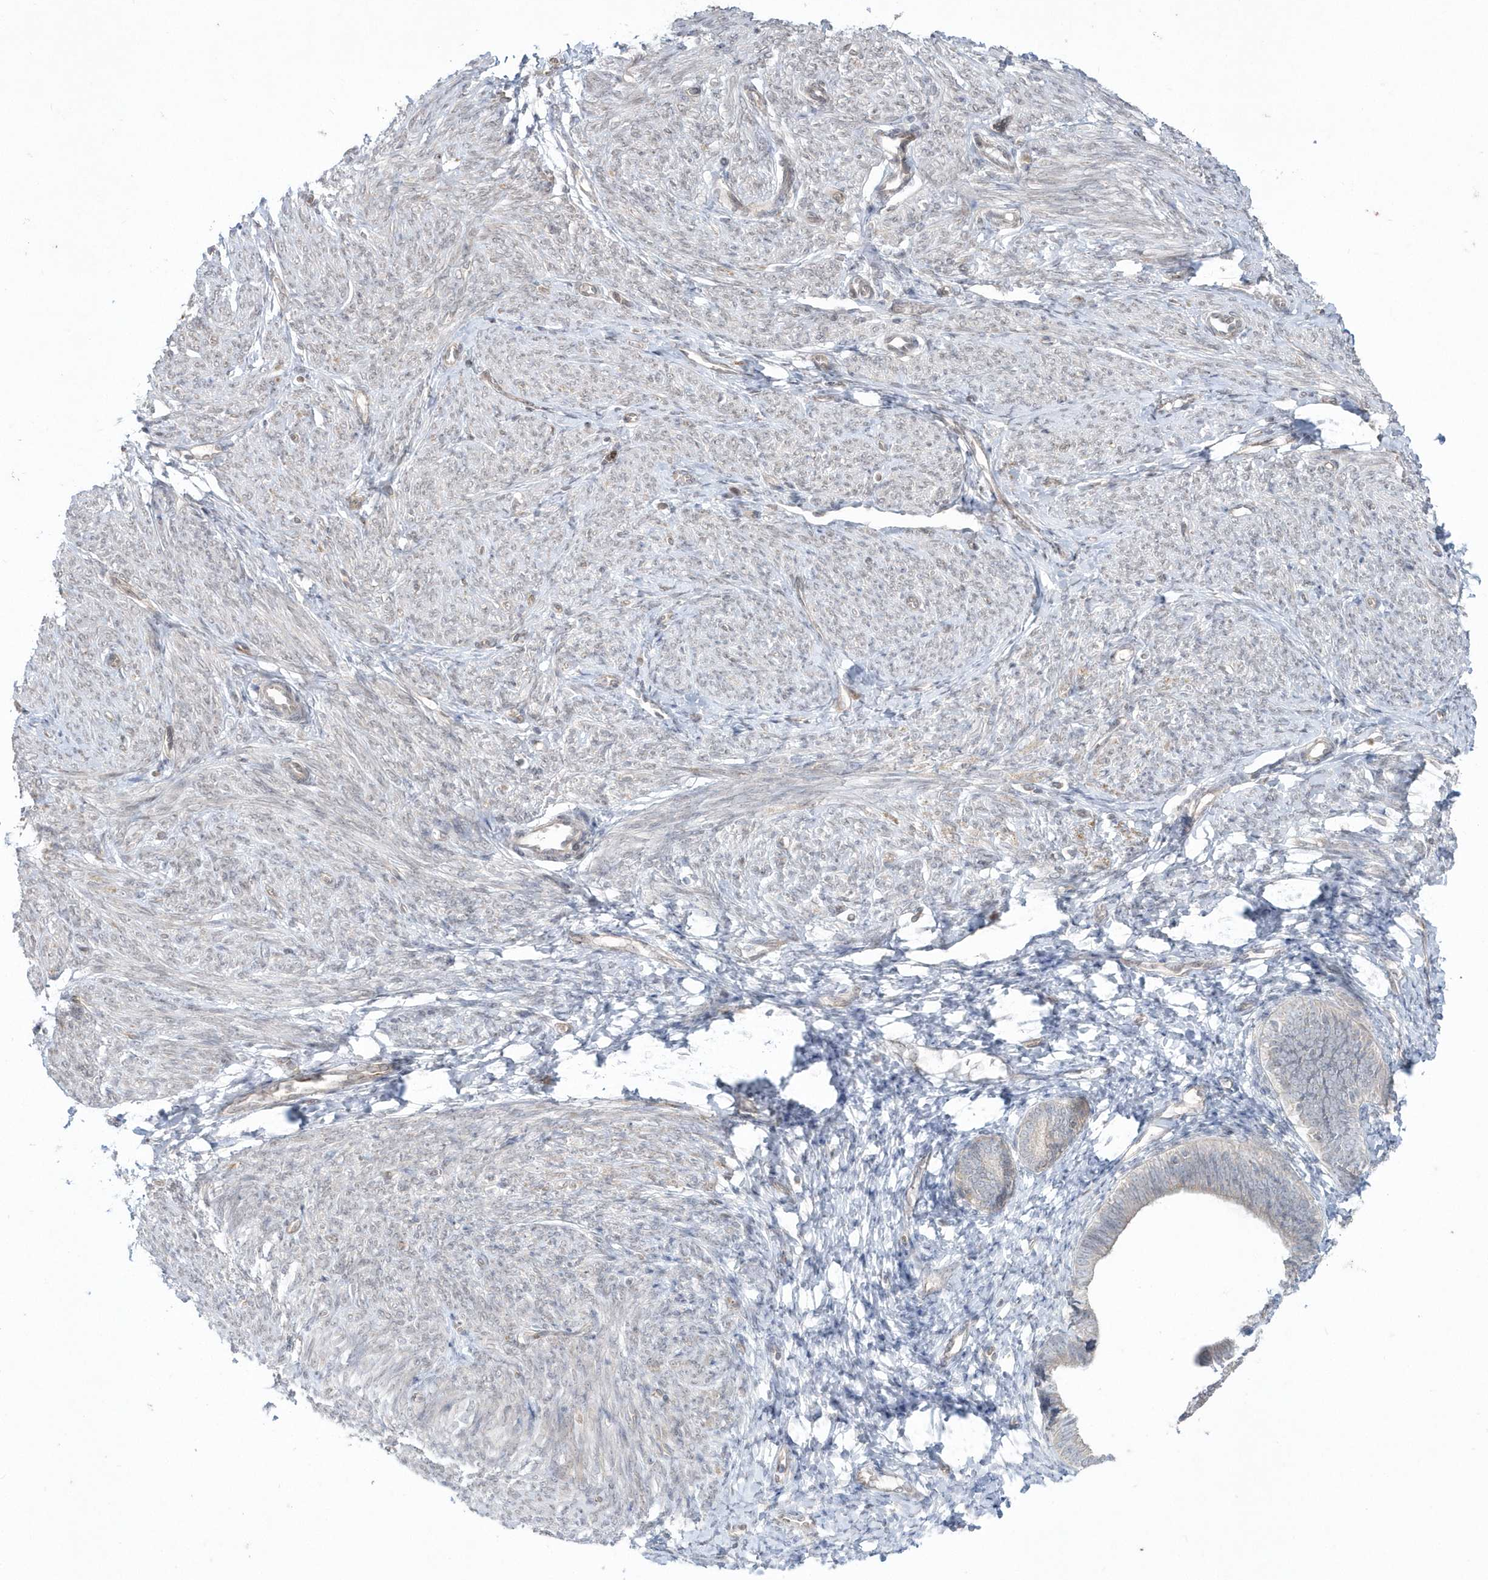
{"staining": {"intensity": "moderate", "quantity": "<25%", "location": "cytoplasmic/membranous"}, "tissue": "endometrium", "cell_type": "Cells in endometrial stroma", "image_type": "normal", "snomed": [{"axis": "morphology", "description": "Normal tissue, NOS"}, {"axis": "topography", "description": "Endometrium"}], "caption": "Protein staining demonstrates moderate cytoplasmic/membranous expression in about <25% of cells in endometrial stroma in normal endometrium. The staining was performed using DAB to visualize the protein expression in brown, while the nuclei were stained in blue with hematoxylin (Magnification: 20x).", "gene": "DHX57", "patient": {"sex": "female", "age": 72}}